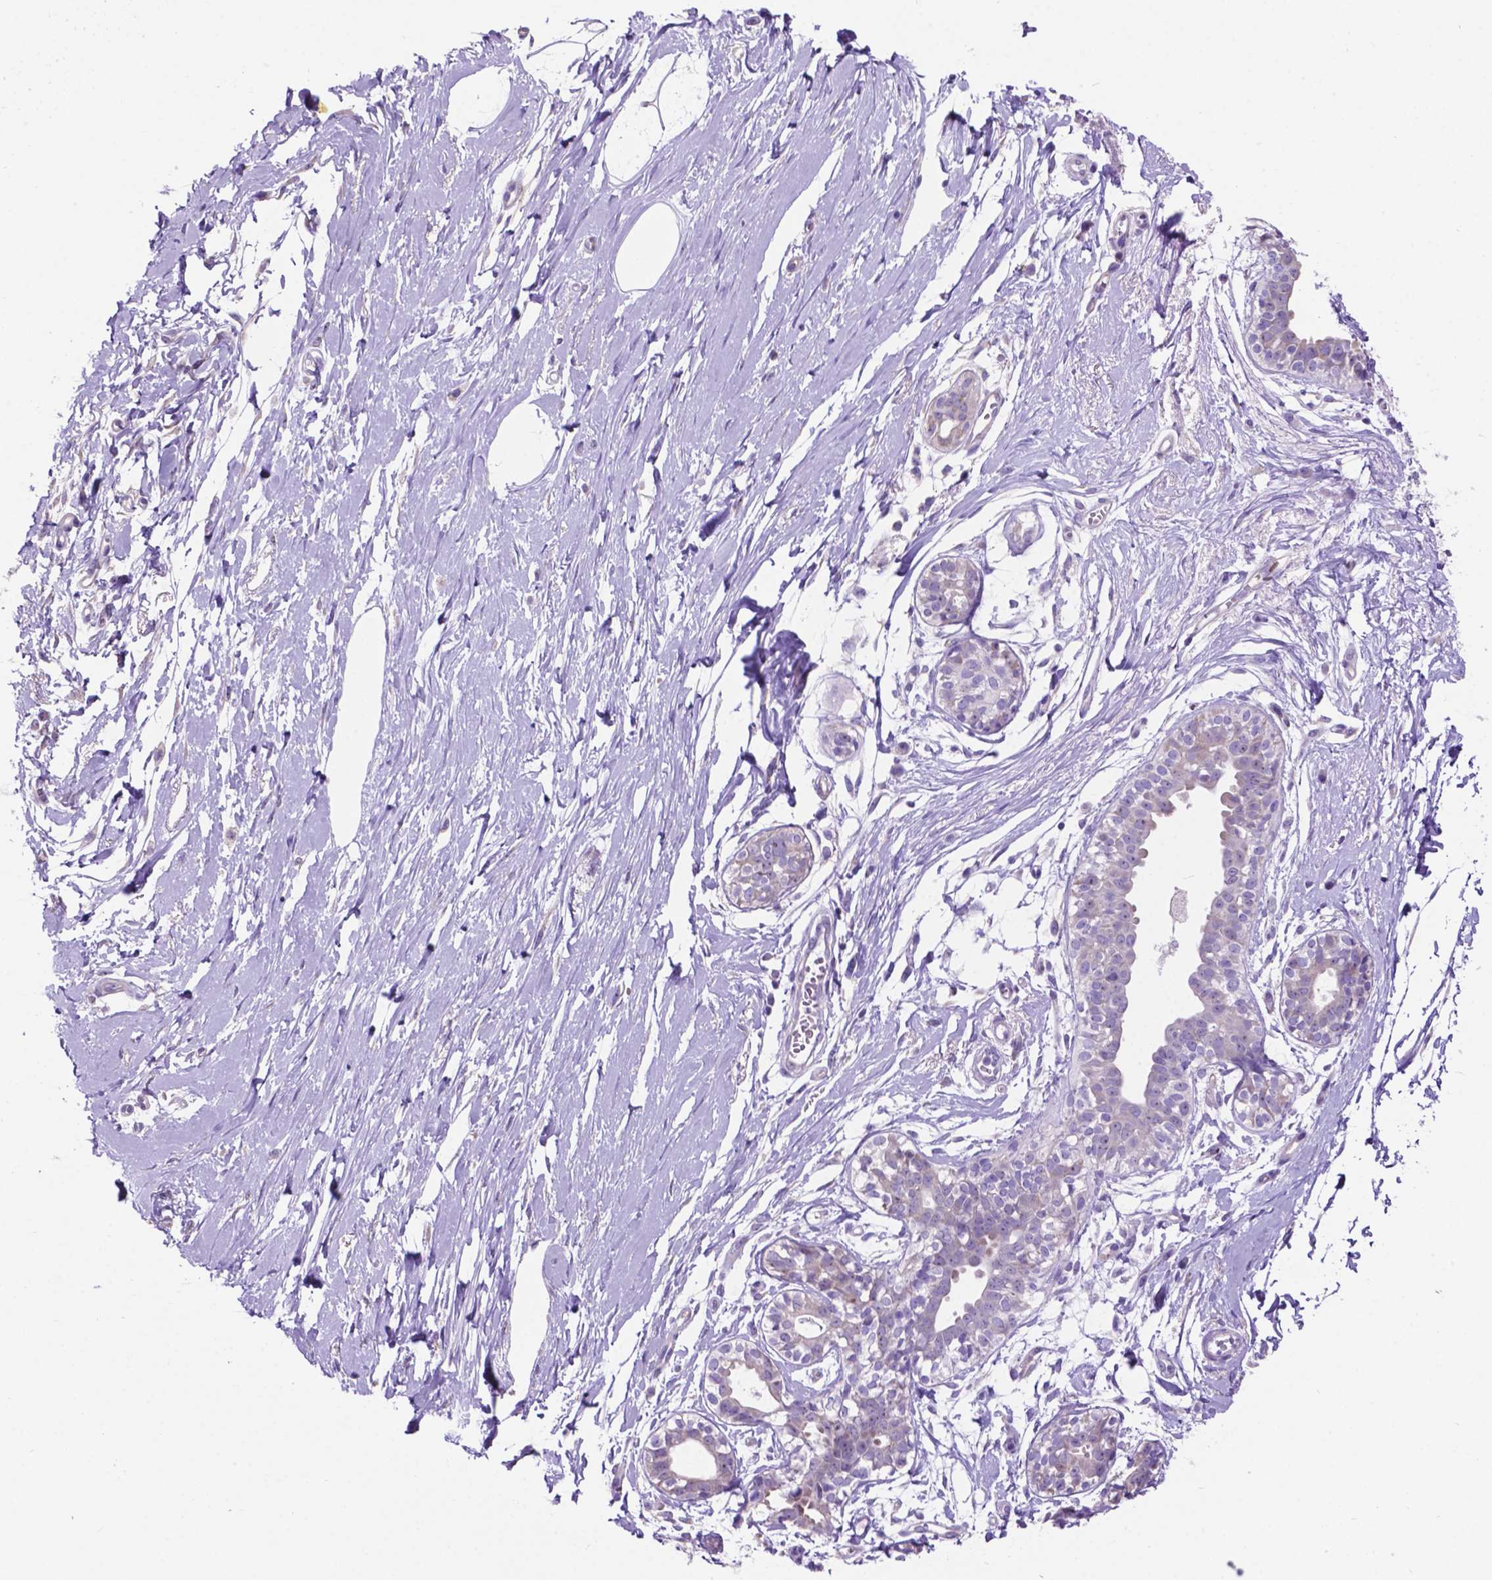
{"staining": {"intensity": "negative", "quantity": "none", "location": "none"}, "tissue": "breast", "cell_type": "Adipocytes", "image_type": "normal", "snomed": [{"axis": "morphology", "description": "Normal tissue, NOS"}, {"axis": "topography", "description": "Breast"}], "caption": "This histopathology image is of benign breast stained with immunohistochemistry (IHC) to label a protein in brown with the nuclei are counter-stained blue. There is no positivity in adipocytes. (Immunohistochemistry (ihc), brightfield microscopy, high magnification).", "gene": "SPDYA", "patient": {"sex": "female", "age": 49}}